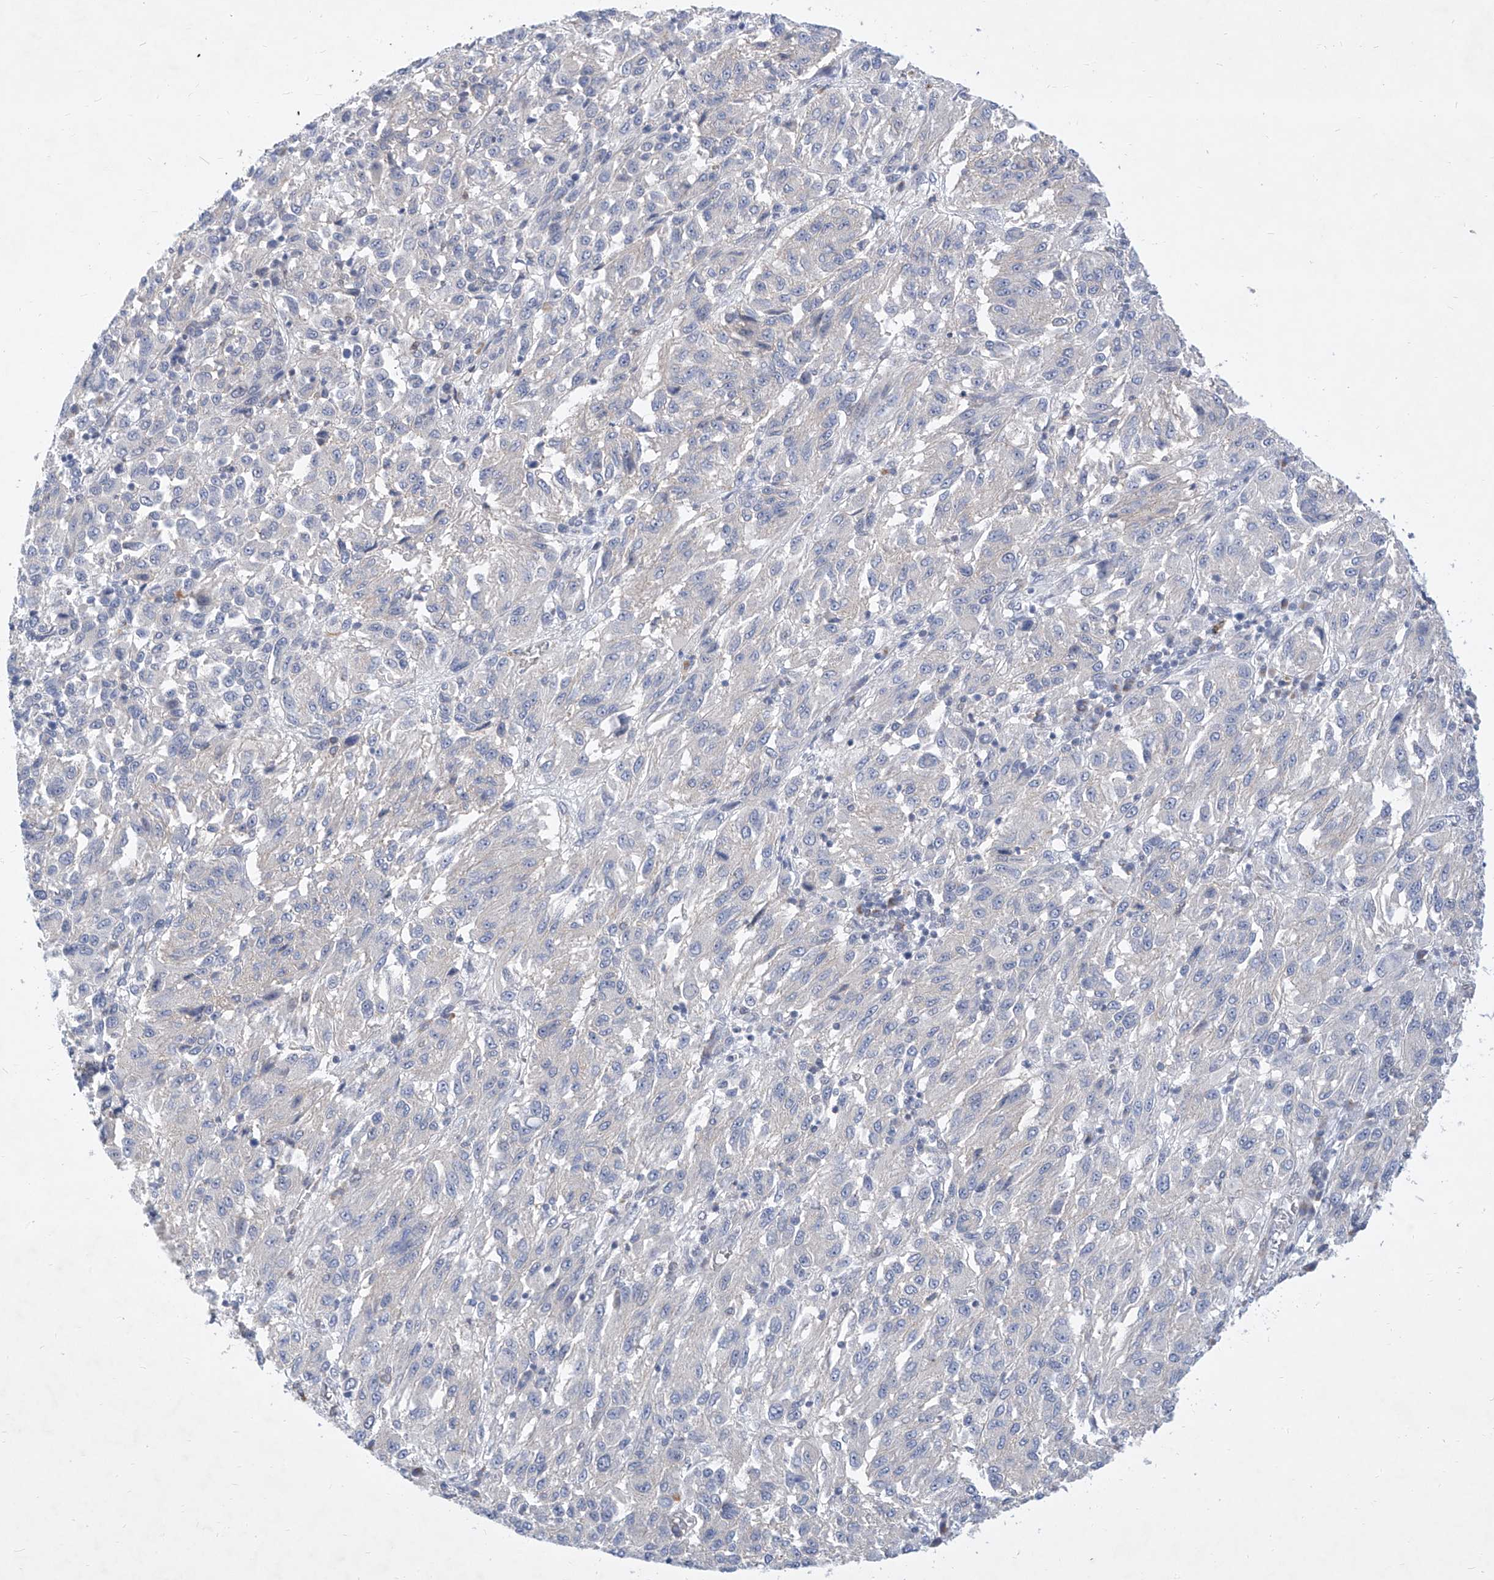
{"staining": {"intensity": "negative", "quantity": "none", "location": "none"}, "tissue": "melanoma", "cell_type": "Tumor cells", "image_type": "cancer", "snomed": [{"axis": "morphology", "description": "Malignant melanoma, Metastatic site"}, {"axis": "topography", "description": "Lung"}], "caption": "A high-resolution micrograph shows IHC staining of melanoma, which shows no significant staining in tumor cells.", "gene": "MX2", "patient": {"sex": "male", "age": 64}}